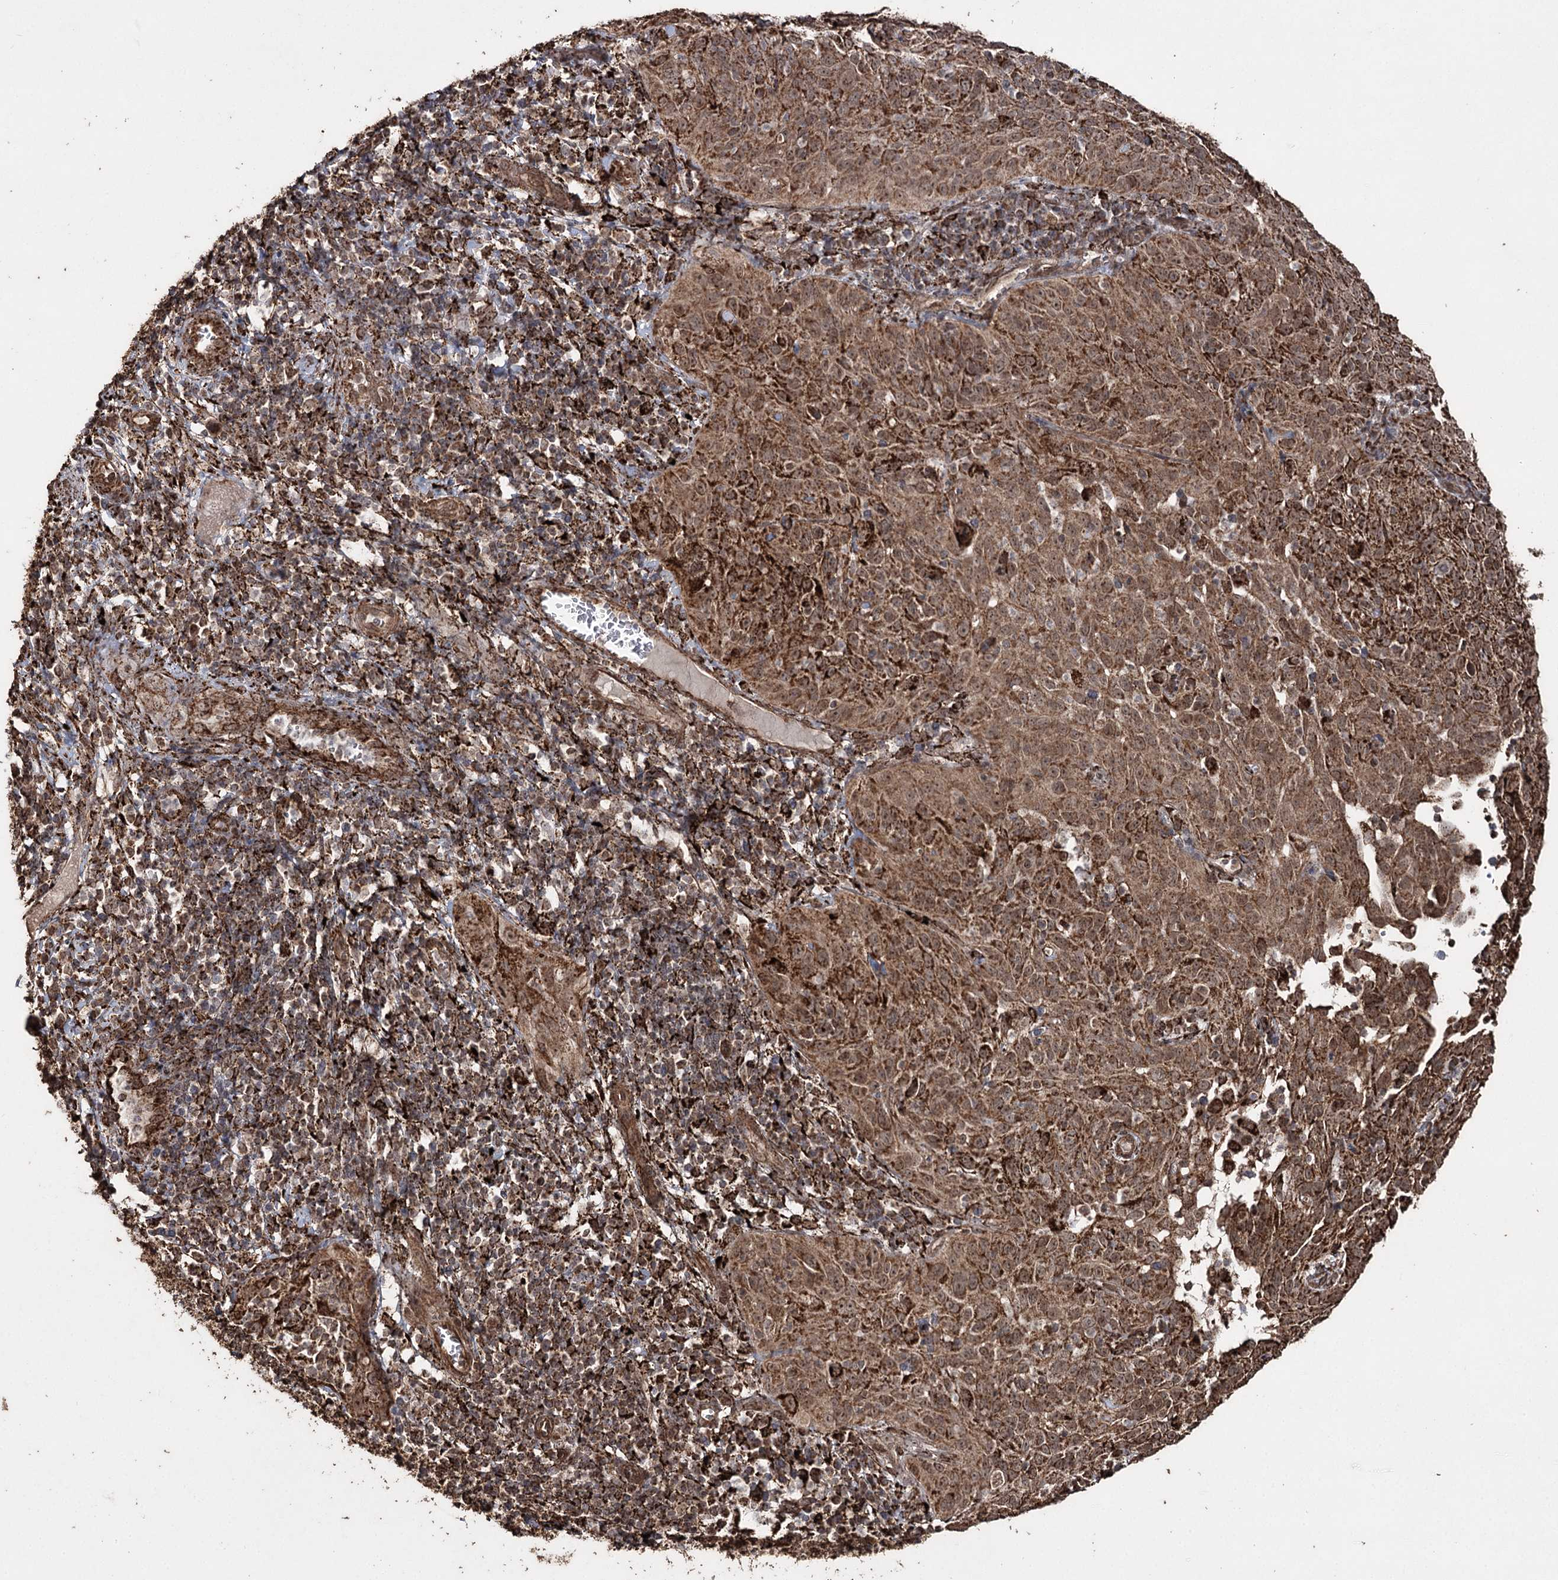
{"staining": {"intensity": "moderate", "quantity": ">75%", "location": "cytoplasmic/membranous"}, "tissue": "cervical cancer", "cell_type": "Tumor cells", "image_type": "cancer", "snomed": [{"axis": "morphology", "description": "Squamous cell carcinoma, NOS"}, {"axis": "topography", "description": "Cervix"}], "caption": "Brown immunohistochemical staining in cervical cancer (squamous cell carcinoma) demonstrates moderate cytoplasmic/membranous positivity in approximately >75% of tumor cells.", "gene": "SLF2", "patient": {"sex": "female", "age": 31}}